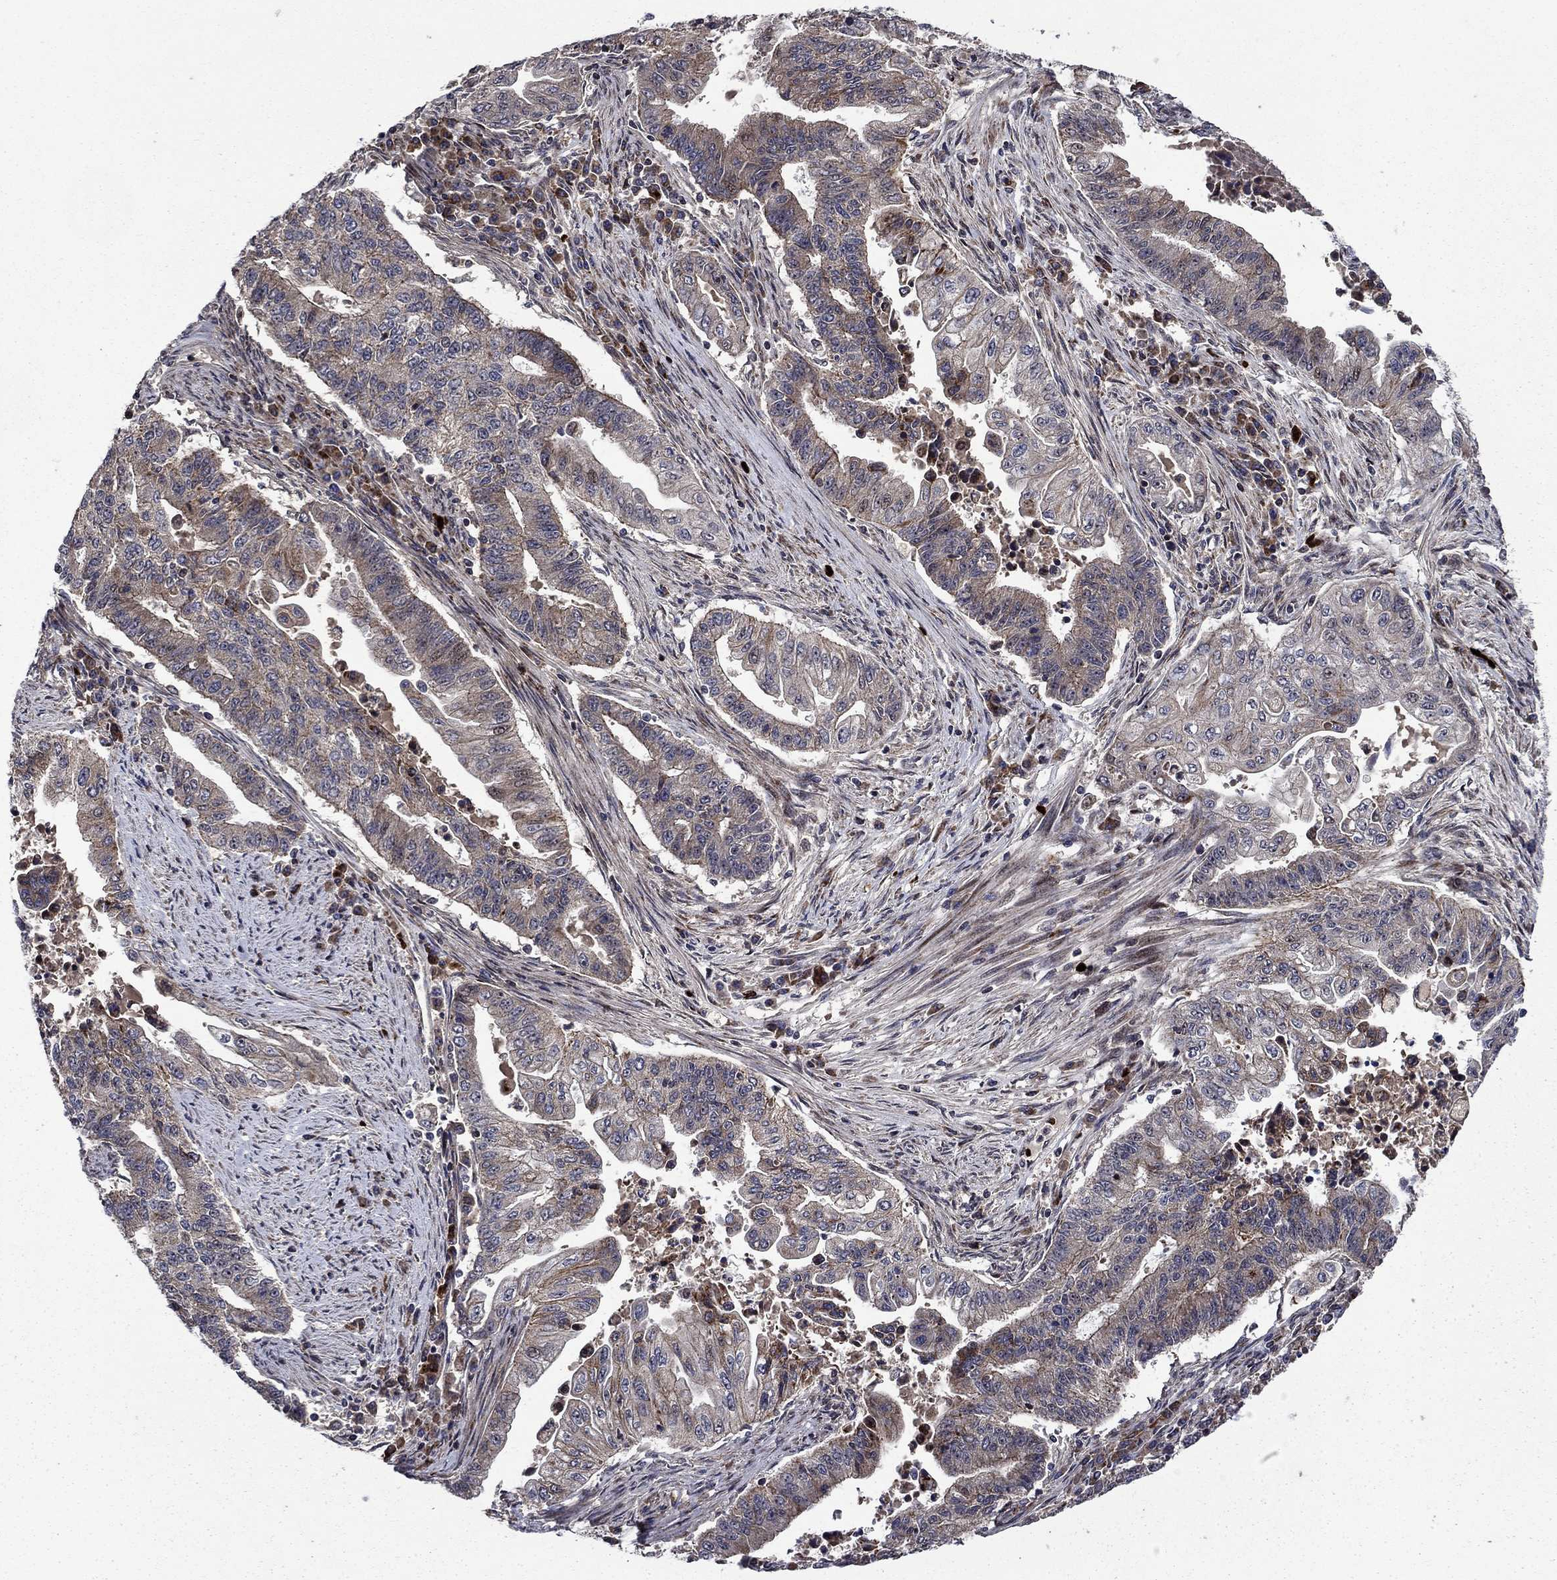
{"staining": {"intensity": "moderate", "quantity": "<25%", "location": "cytoplasmic/membranous,nuclear"}, "tissue": "endometrial cancer", "cell_type": "Tumor cells", "image_type": "cancer", "snomed": [{"axis": "morphology", "description": "Adenocarcinoma, NOS"}, {"axis": "topography", "description": "Uterus"}, {"axis": "topography", "description": "Endometrium"}], "caption": "Endometrial adenocarcinoma was stained to show a protein in brown. There is low levels of moderate cytoplasmic/membranous and nuclear positivity in about <25% of tumor cells.", "gene": "AGTPBP1", "patient": {"sex": "female", "age": 54}}